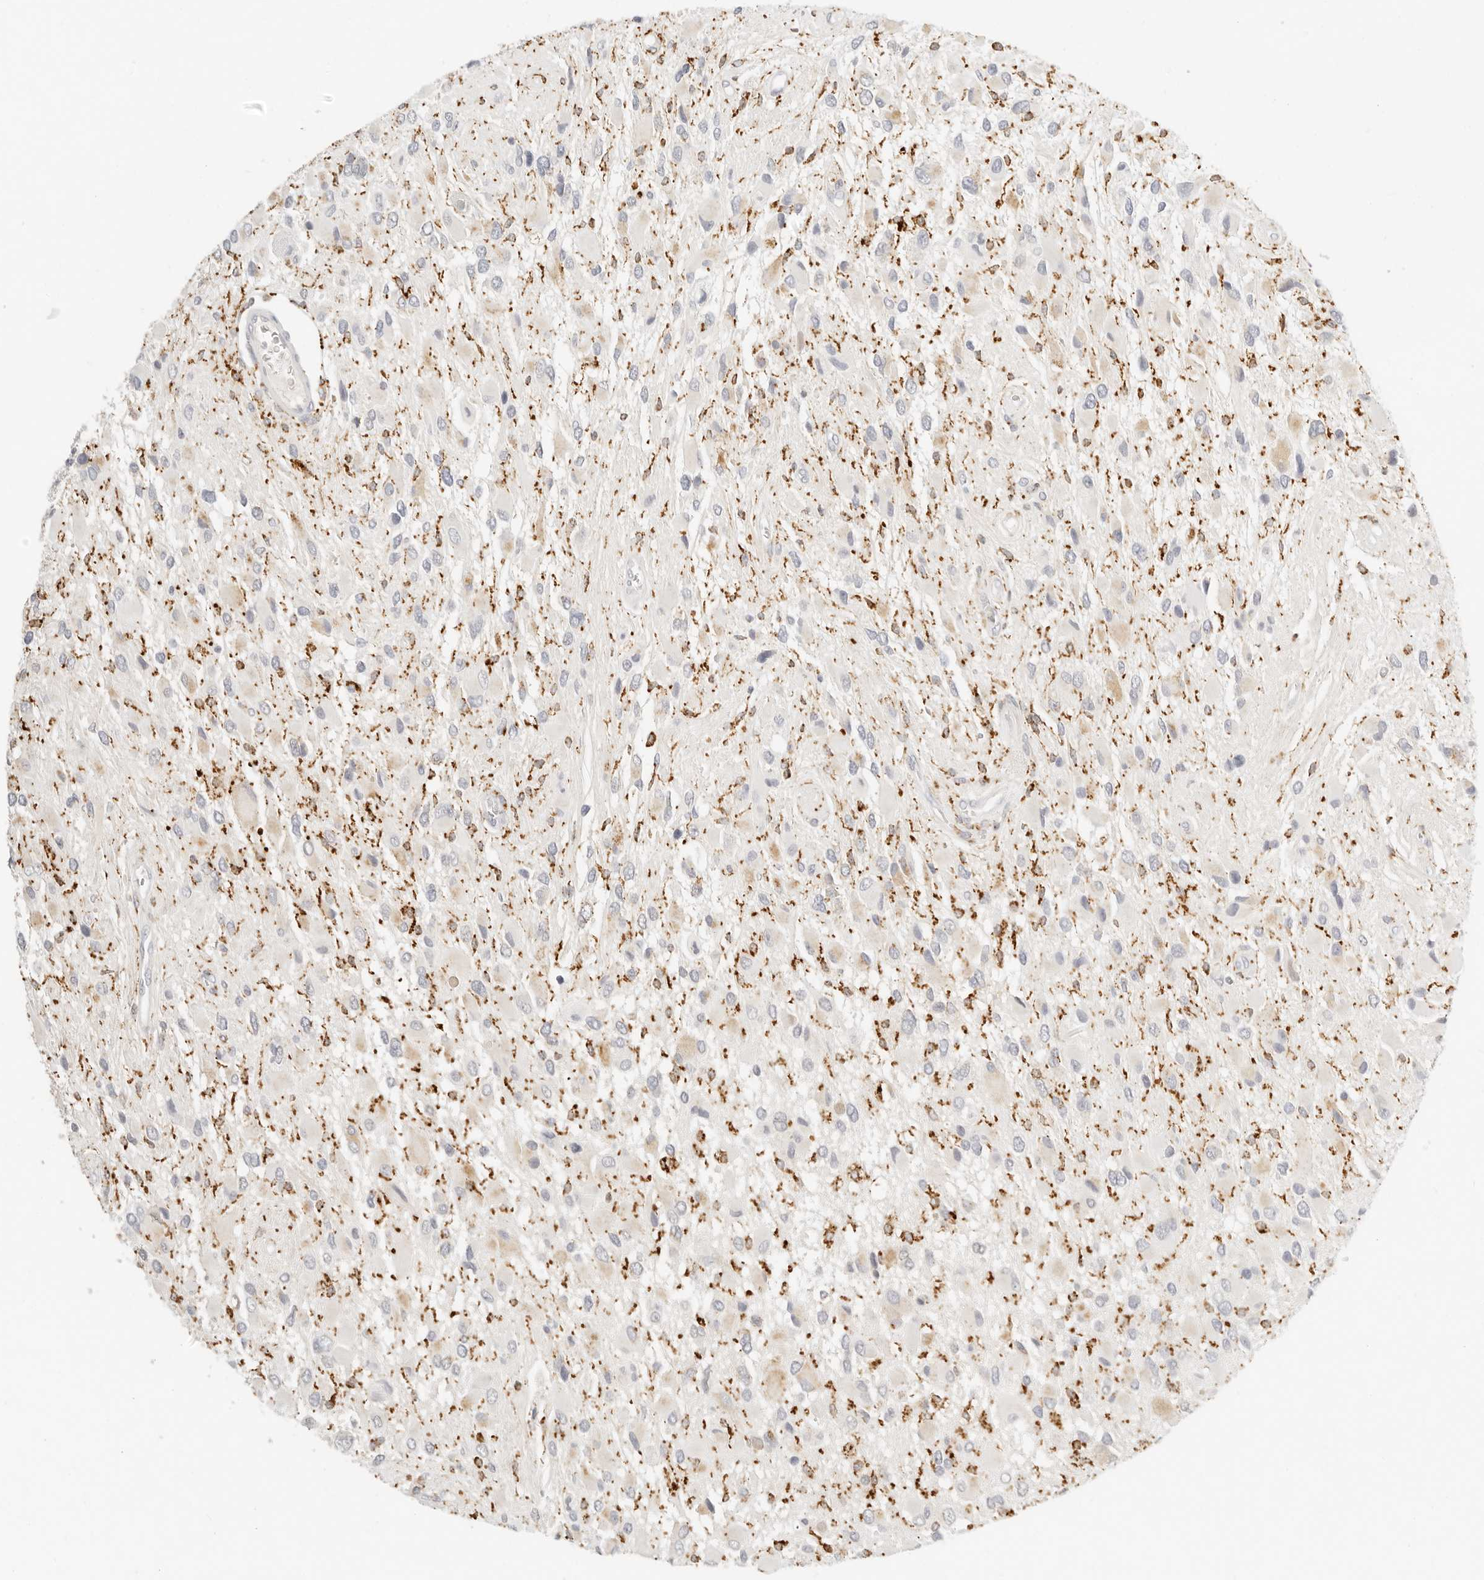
{"staining": {"intensity": "weak", "quantity": "<25%", "location": "cytoplasmic/membranous"}, "tissue": "glioma", "cell_type": "Tumor cells", "image_type": "cancer", "snomed": [{"axis": "morphology", "description": "Glioma, malignant, High grade"}, {"axis": "topography", "description": "Brain"}], "caption": "Human glioma stained for a protein using immunohistochemistry exhibits no positivity in tumor cells.", "gene": "RNASET2", "patient": {"sex": "male", "age": 53}}